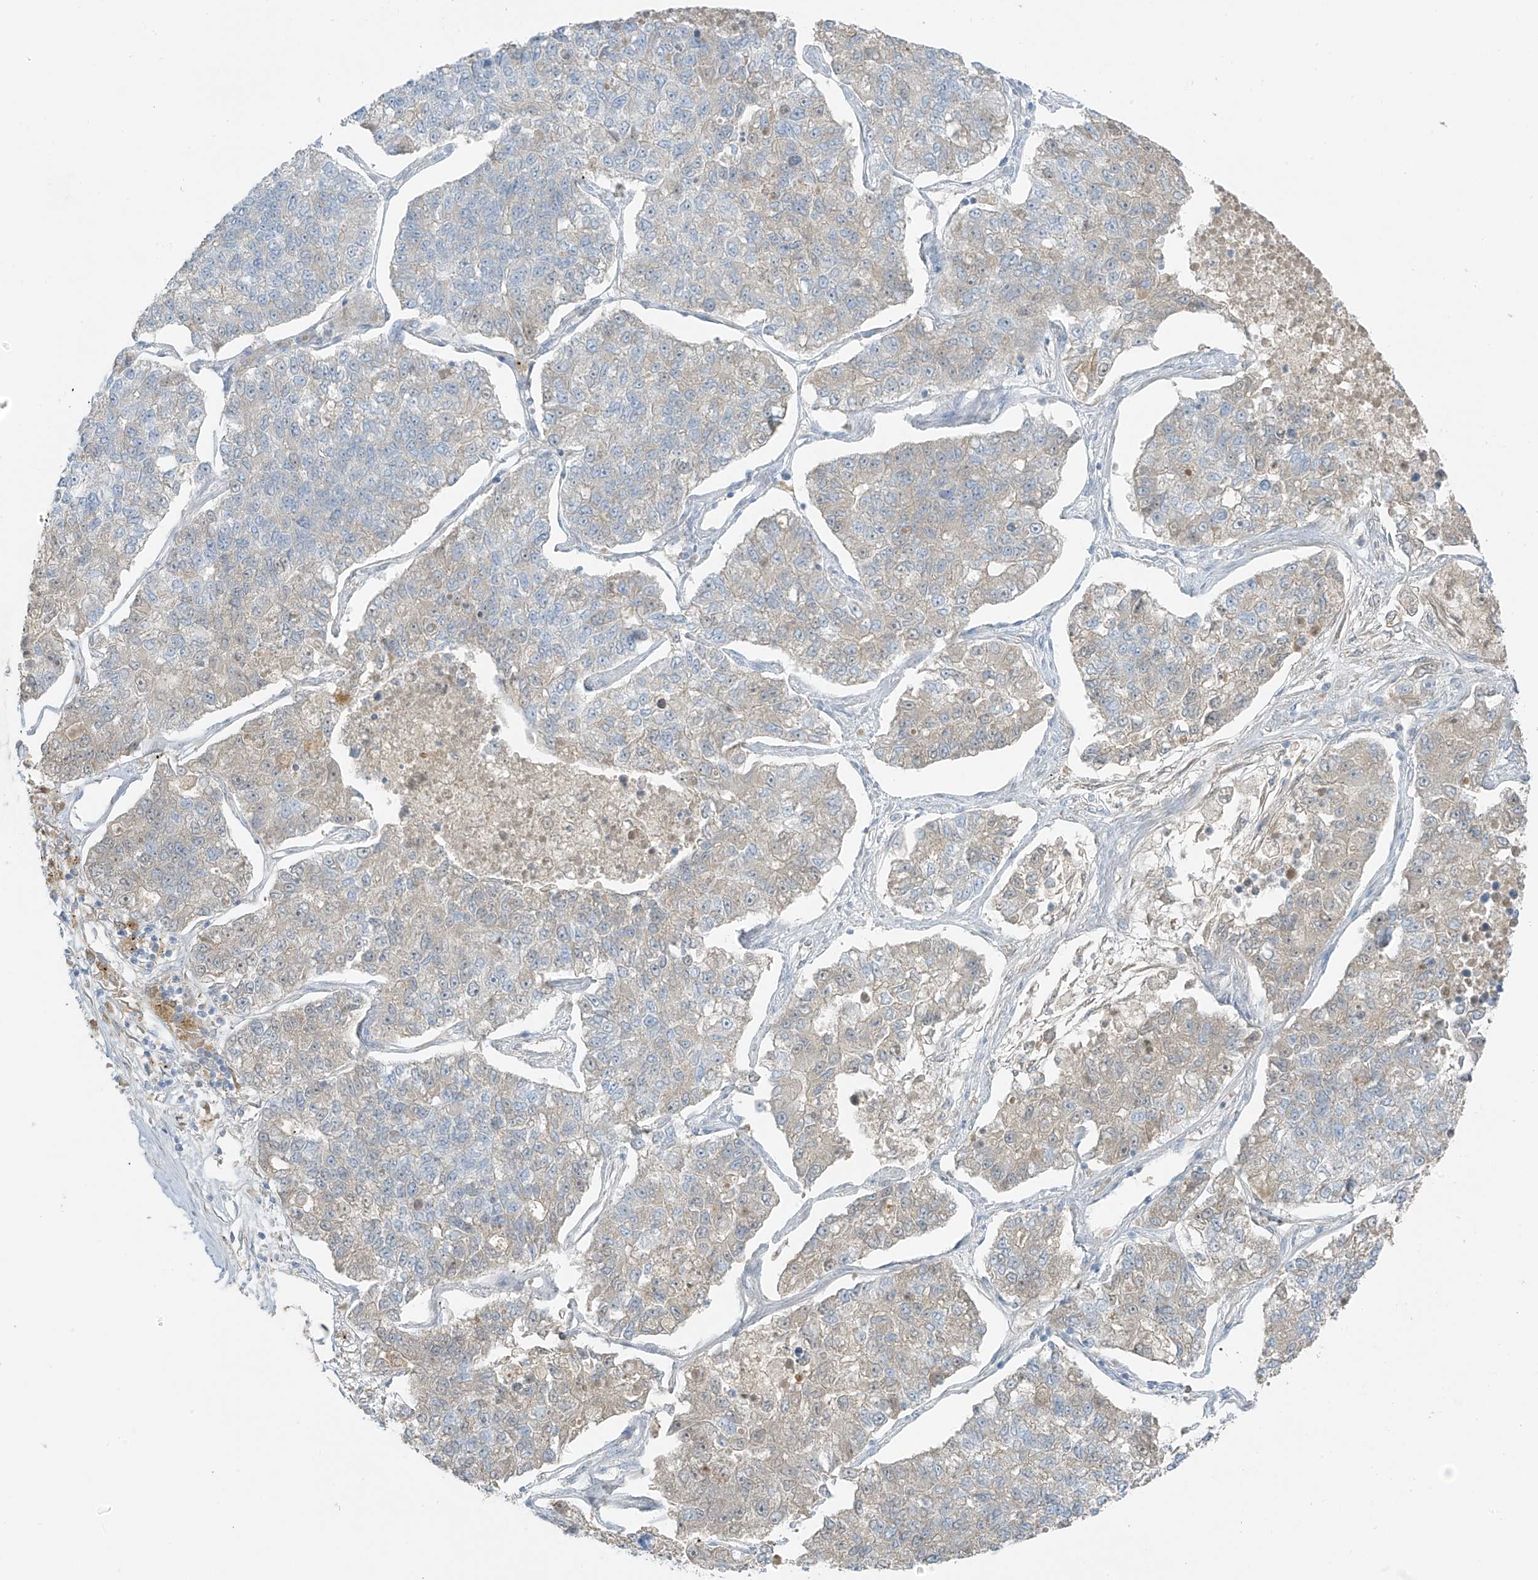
{"staining": {"intensity": "weak", "quantity": "<25%", "location": "cytoplasmic/membranous"}, "tissue": "lung cancer", "cell_type": "Tumor cells", "image_type": "cancer", "snomed": [{"axis": "morphology", "description": "Adenocarcinoma, NOS"}, {"axis": "topography", "description": "Lung"}], "caption": "A high-resolution micrograph shows IHC staining of lung cancer, which demonstrates no significant positivity in tumor cells. (DAB (3,3'-diaminobenzidine) immunohistochemistry (IHC) with hematoxylin counter stain).", "gene": "FAM131C", "patient": {"sex": "male", "age": 49}}